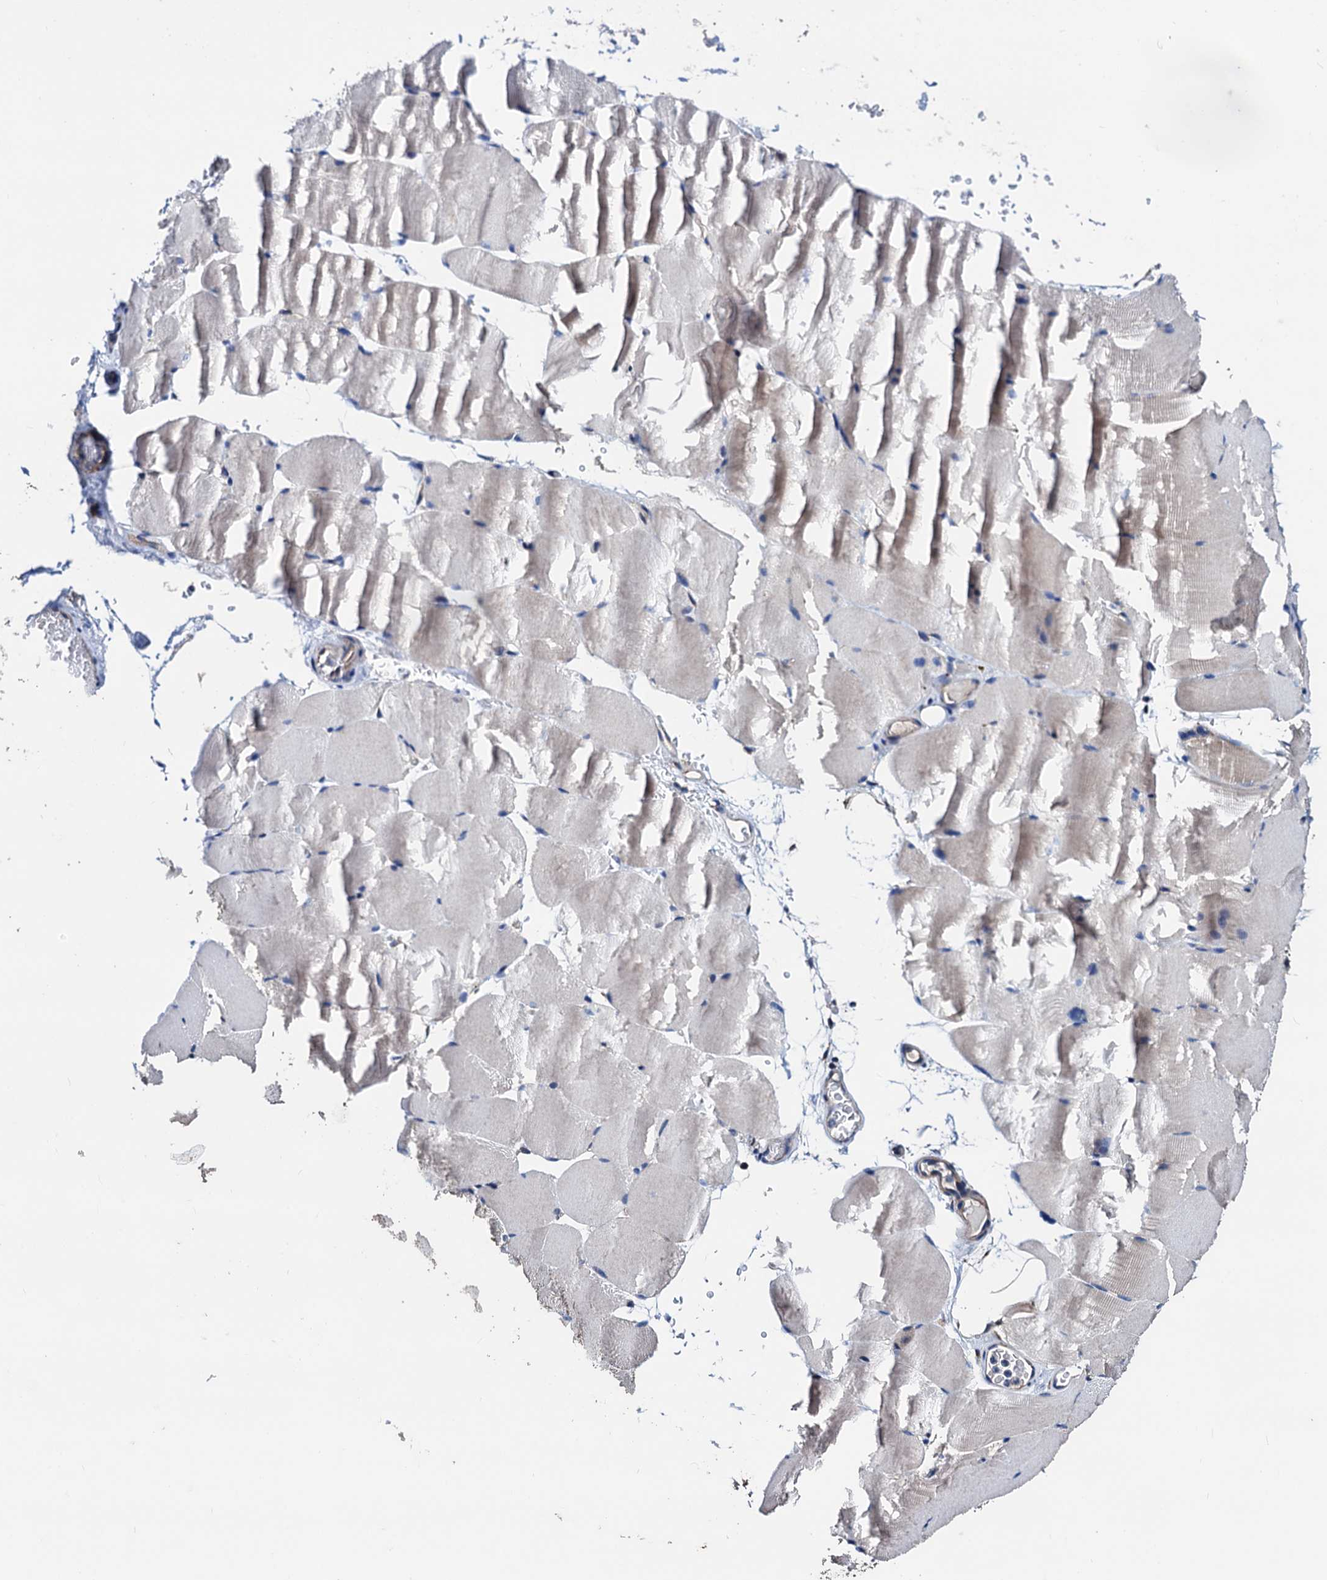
{"staining": {"intensity": "negative", "quantity": "none", "location": "none"}, "tissue": "skeletal muscle", "cell_type": "Myocytes", "image_type": "normal", "snomed": [{"axis": "morphology", "description": "Normal tissue, NOS"}, {"axis": "topography", "description": "Skeletal muscle"}, {"axis": "topography", "description": "Parathyroid gland"}], "caption": "Immunohistochemical staining of normal human skeletal muscle reveals no significant expression in myocytes. (DAB IHC, high magnification).", "gene": "AKAP11", "patient": {"sex": "female", "age": 37}}